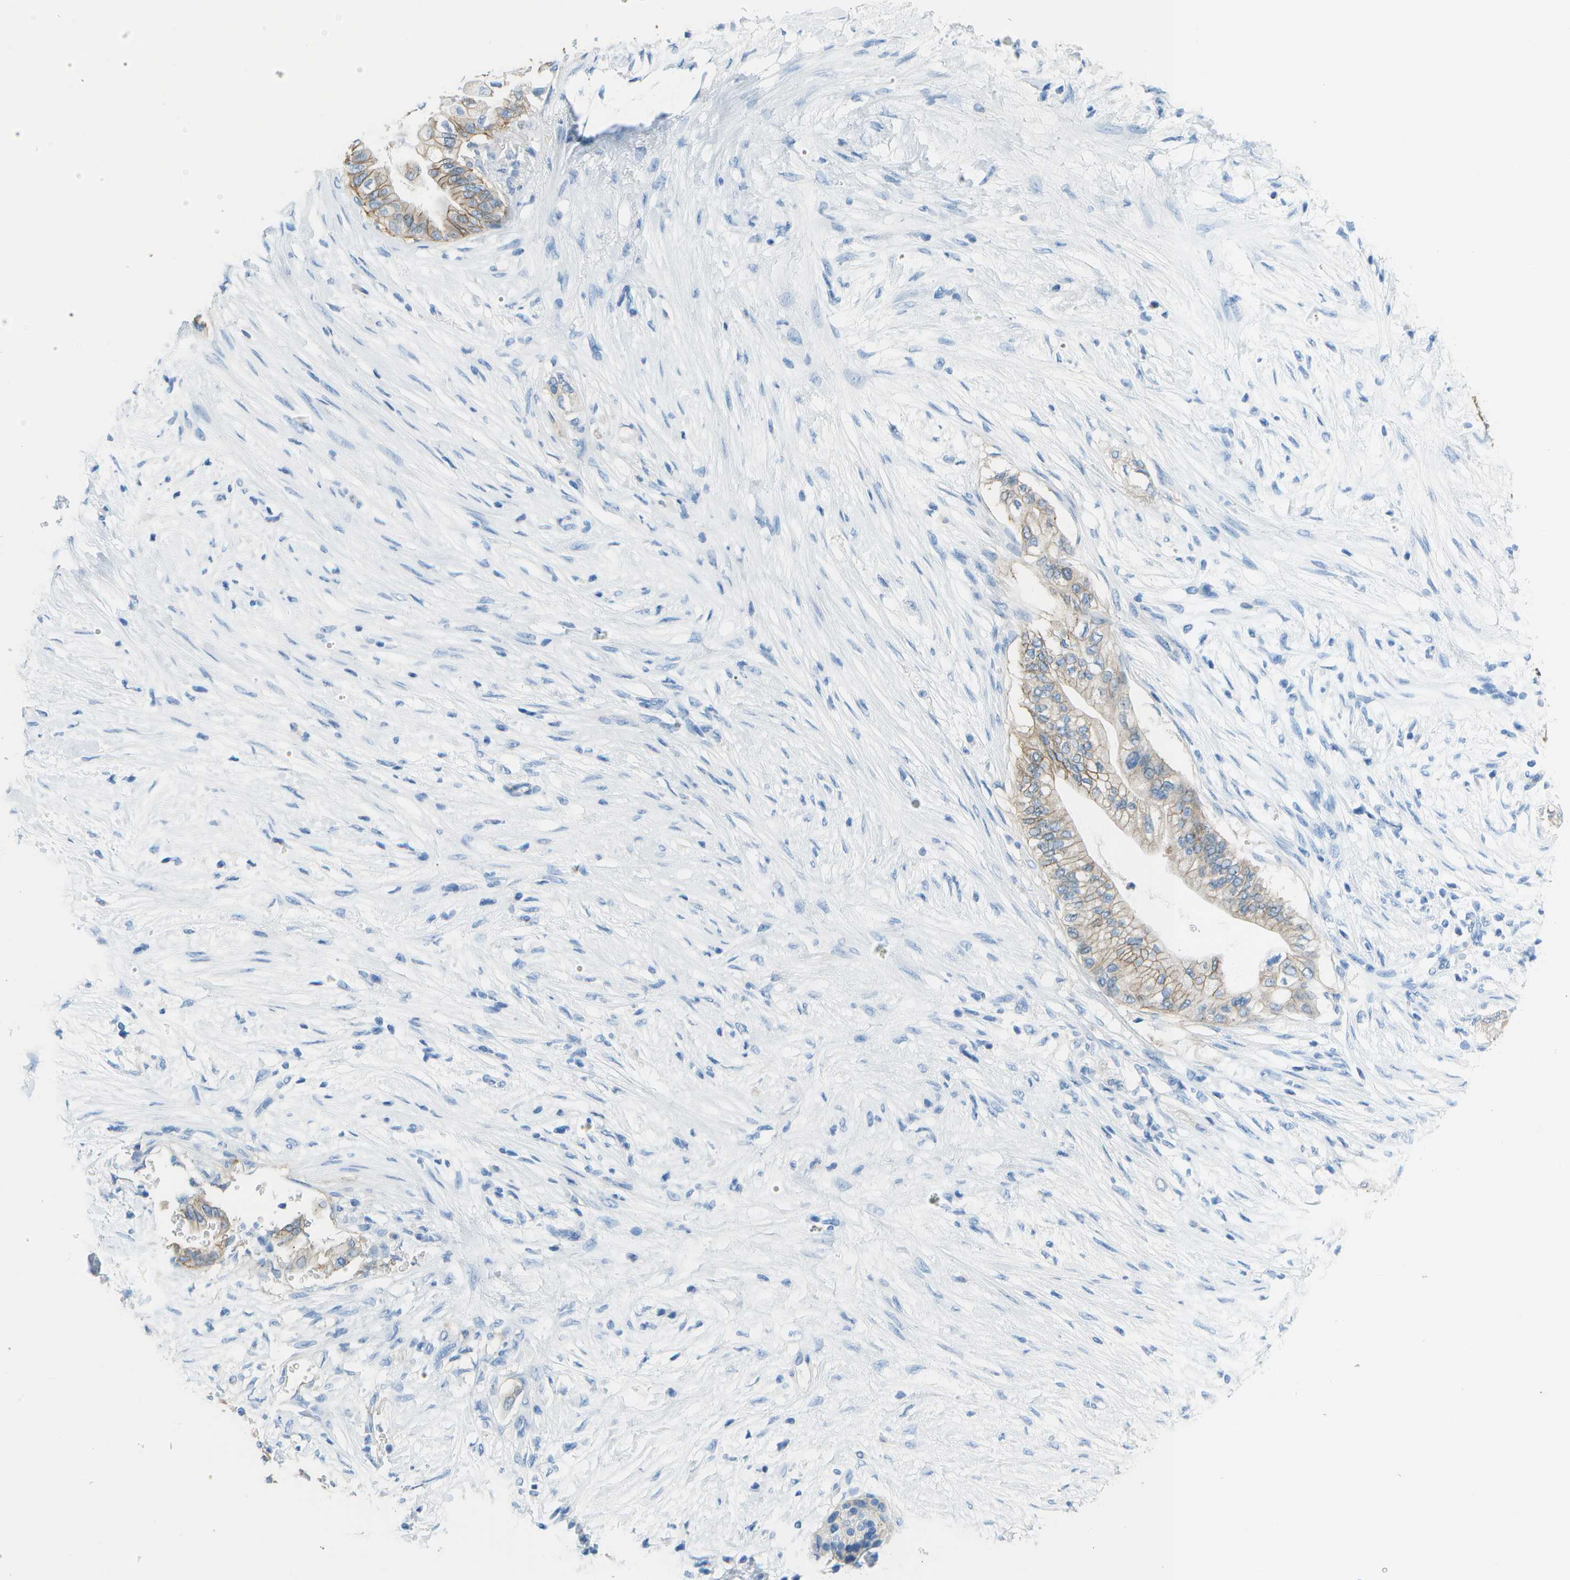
{"staining": {"intensity": "weak", "quantity": "<25%", "location": "cytoplasmic/membranous"}, "tissue": "pancreatic cancer", "cell_type": "Tumor cells", "image_type": "cancer", "snomed": [{"axis": "morphology", "description": "Normal tissue, NOS"}, {"axis": "morphology", "description": "Adenocarcinoma, NOS"}, {"axis": "topography", "description": "Pancreas"}, {"axis": "topography", "description": "Duodenum"}], "caption": "Tumor cells are negative for brown protein staining in adenocarcinoma (pancreatic).", "gene": "CD46", "patient": {"sex": "female", "age": 60}}